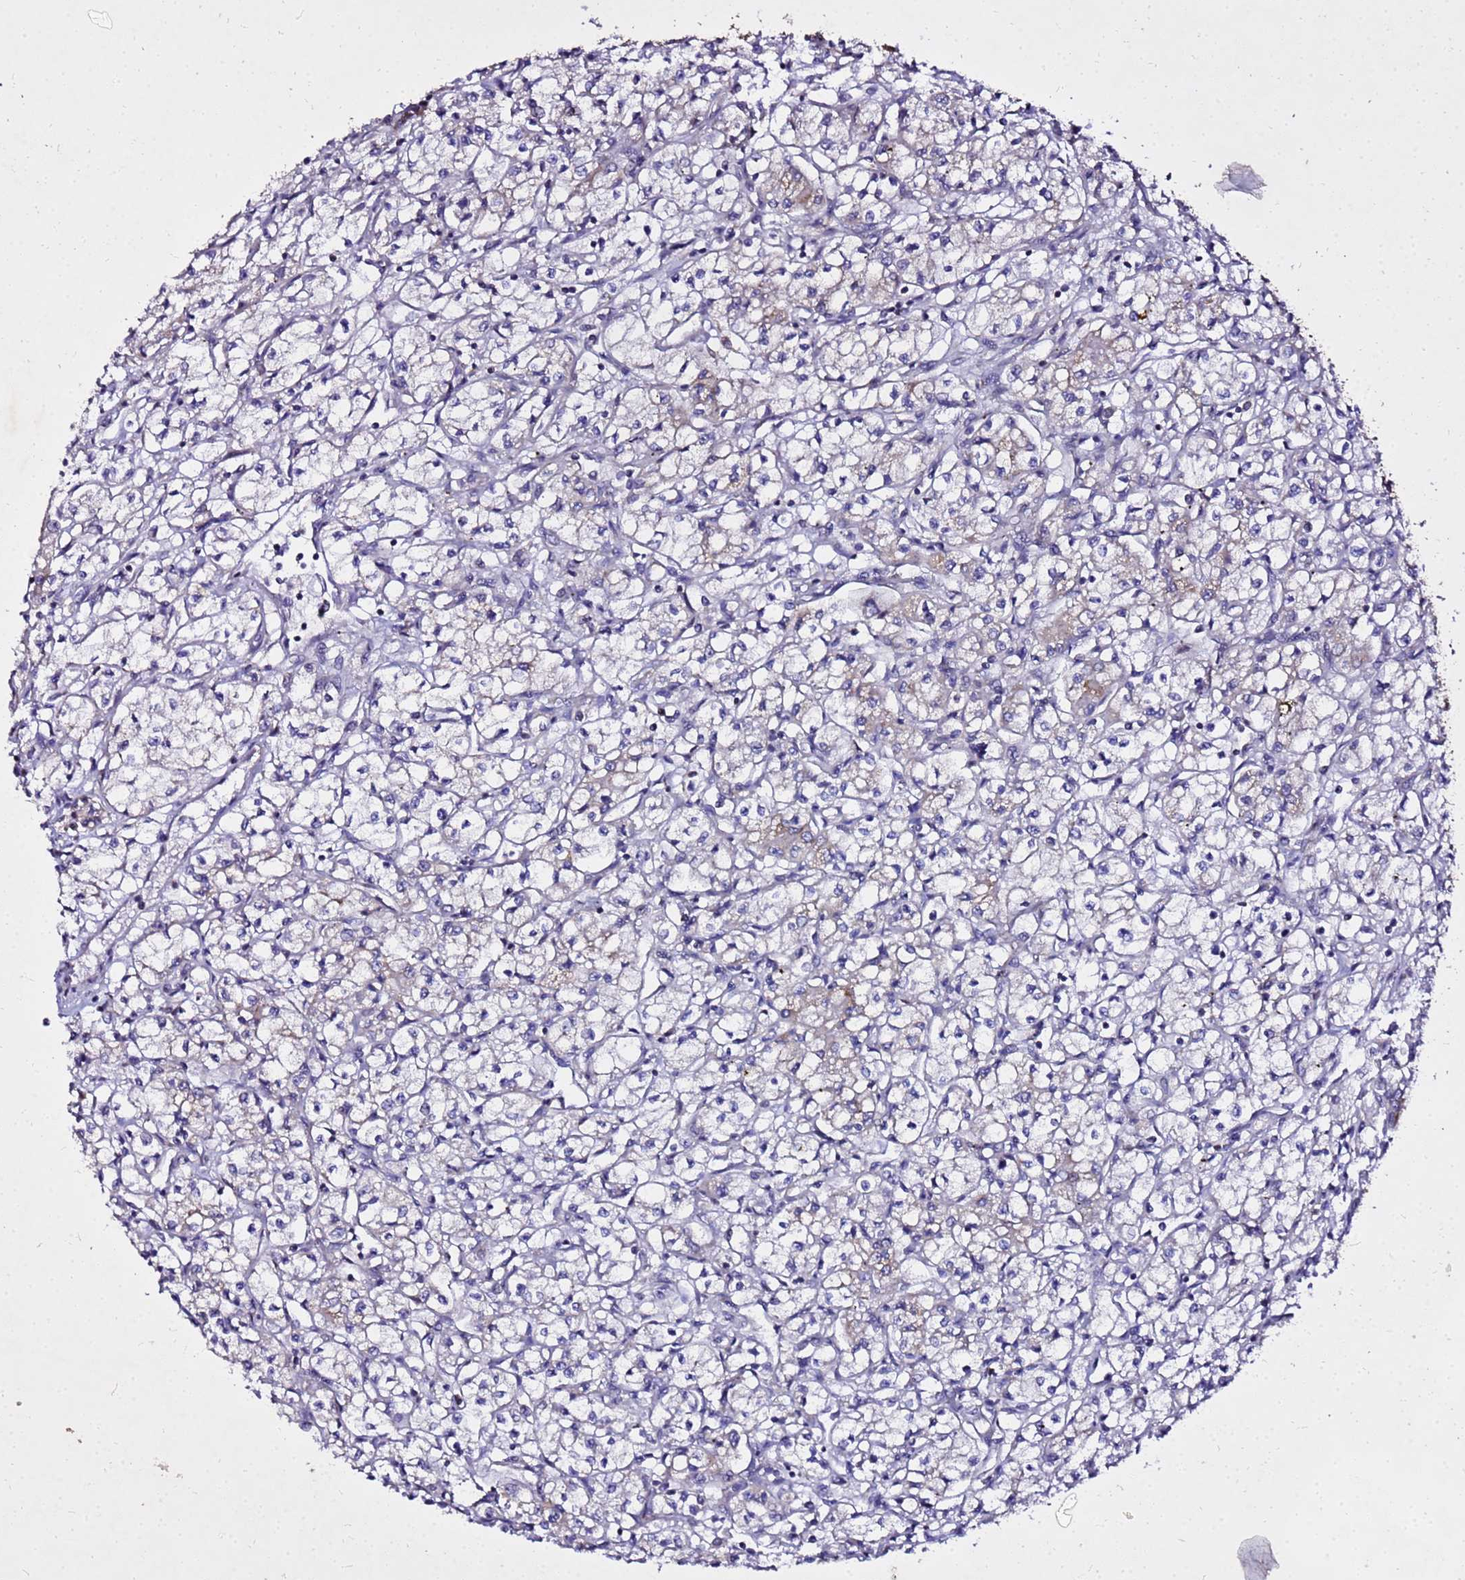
{"staining": {"intensity": "negative", "quantity": "none", "location": "none"}, "tissue": "renal cancer", "cell_type": "Tumor cells", "image_type": "cancer", "snomed": [{"axis": "morphology", "description": "Adenocarcinoma, NOS"}, {"axis": "topography", "description": "Kidney"}], "caption": "Immunohistochemistry (IHC) image of renal adenocarcinoma stained for a protein (brown), which displays no positivity in tumor cells.", "gene": "COX14", "patient": {"sex": "male", "age": 59}}